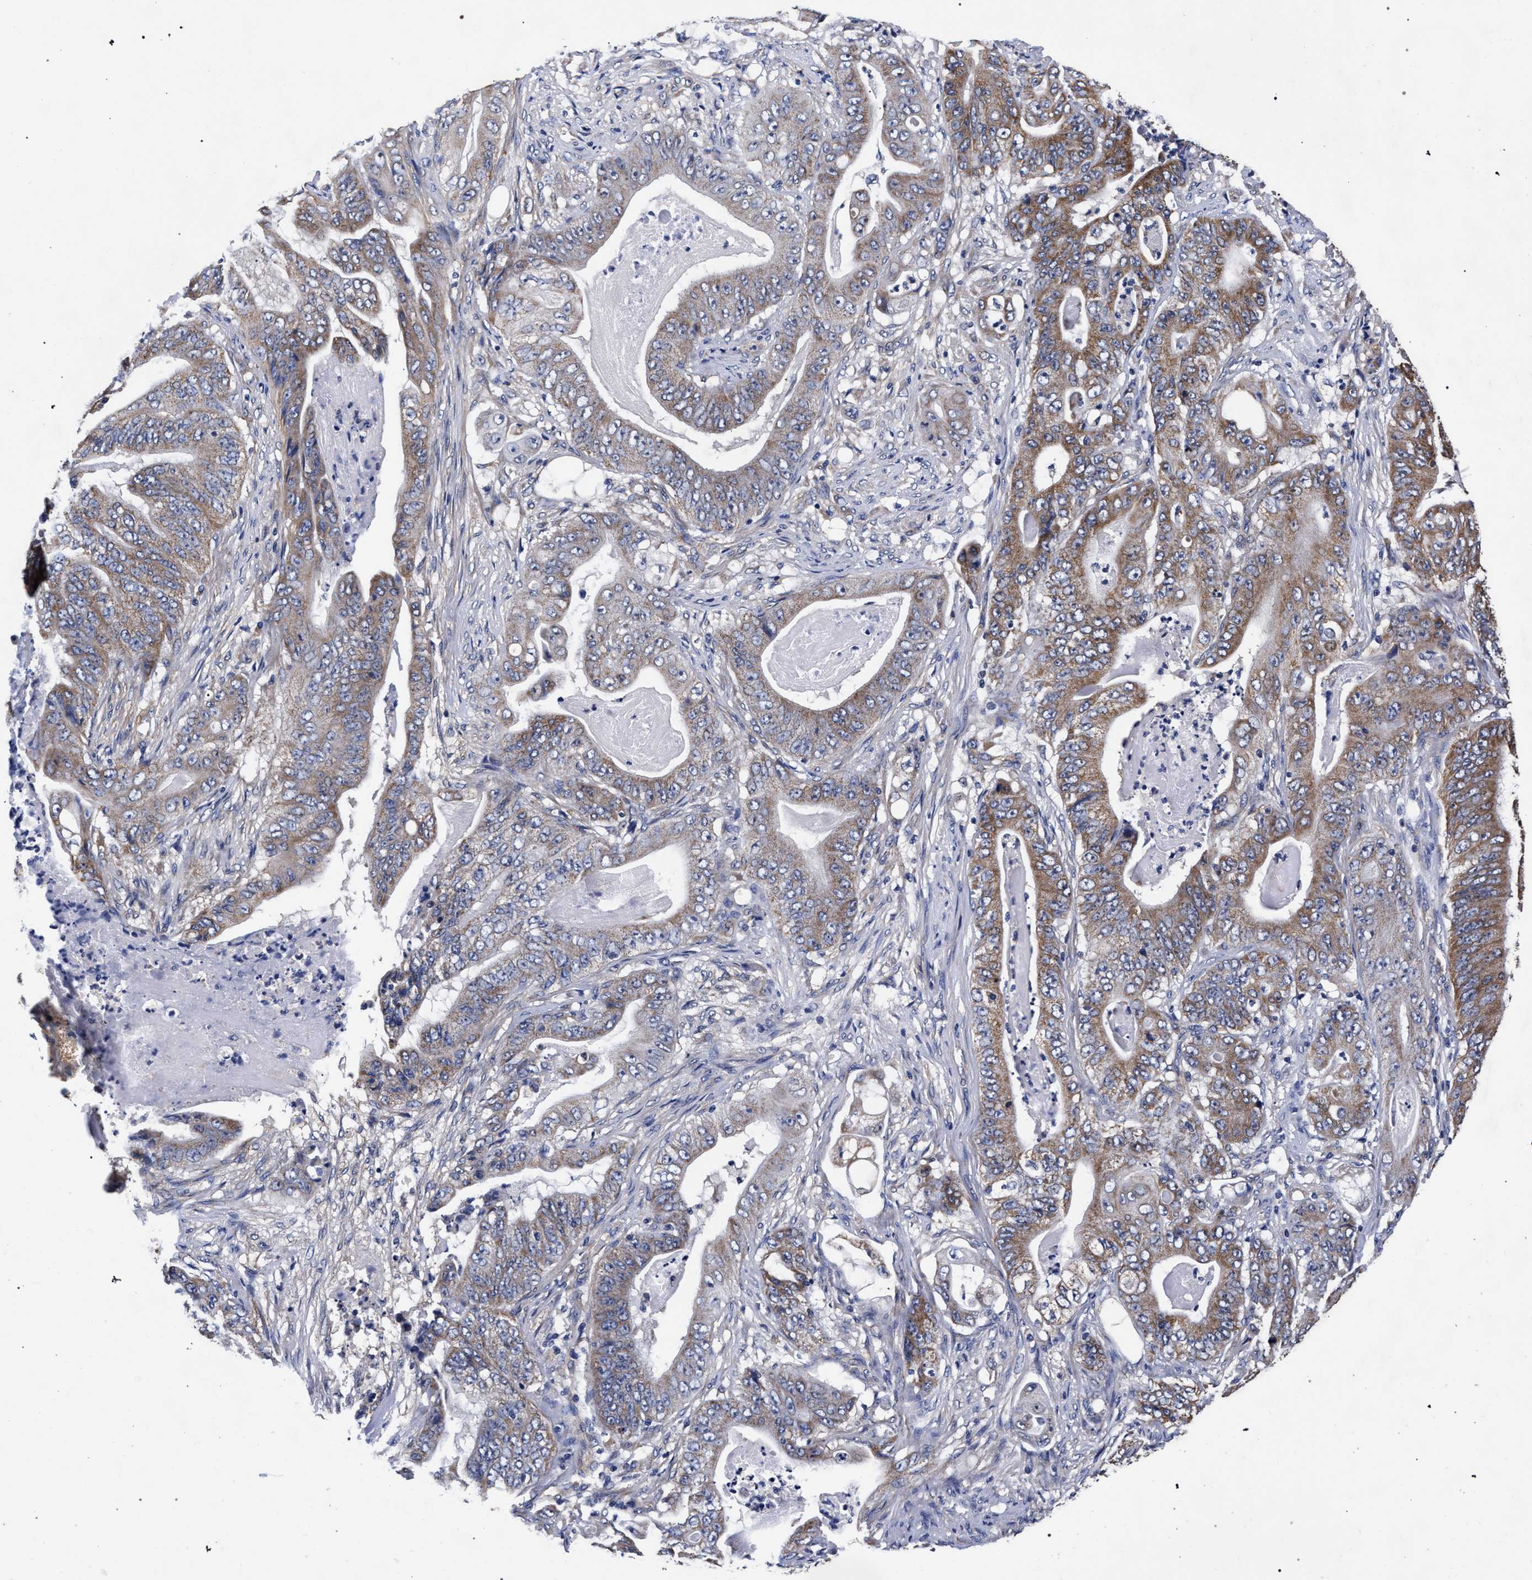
{"staining": {"intensity": "moderate", "quantity": ">75%", "location": "cytoplasmic/membranous"}, "tissue": "stomach cancer", "cell_type": "Tumor cells", "image_type": "cancer", "snomed": [{"axis": "morphology", "description": "Adenocarcinoma, NOS"}, {"axis": "topography", "description": "Stomach"}], "caption": "Immunohistochemistry image of neoplastic tissue: human adenocarcinoma (stomach) stained using immunohistochemistry reveals medium levels of moderate protein expression localized specifically in the cytoplasmic/membranous of tumor cells, appearing as a cytoplasmic/membranous brown color.", "gene": "CFAP95", "patient": {"sex": "female", "age": 73}}